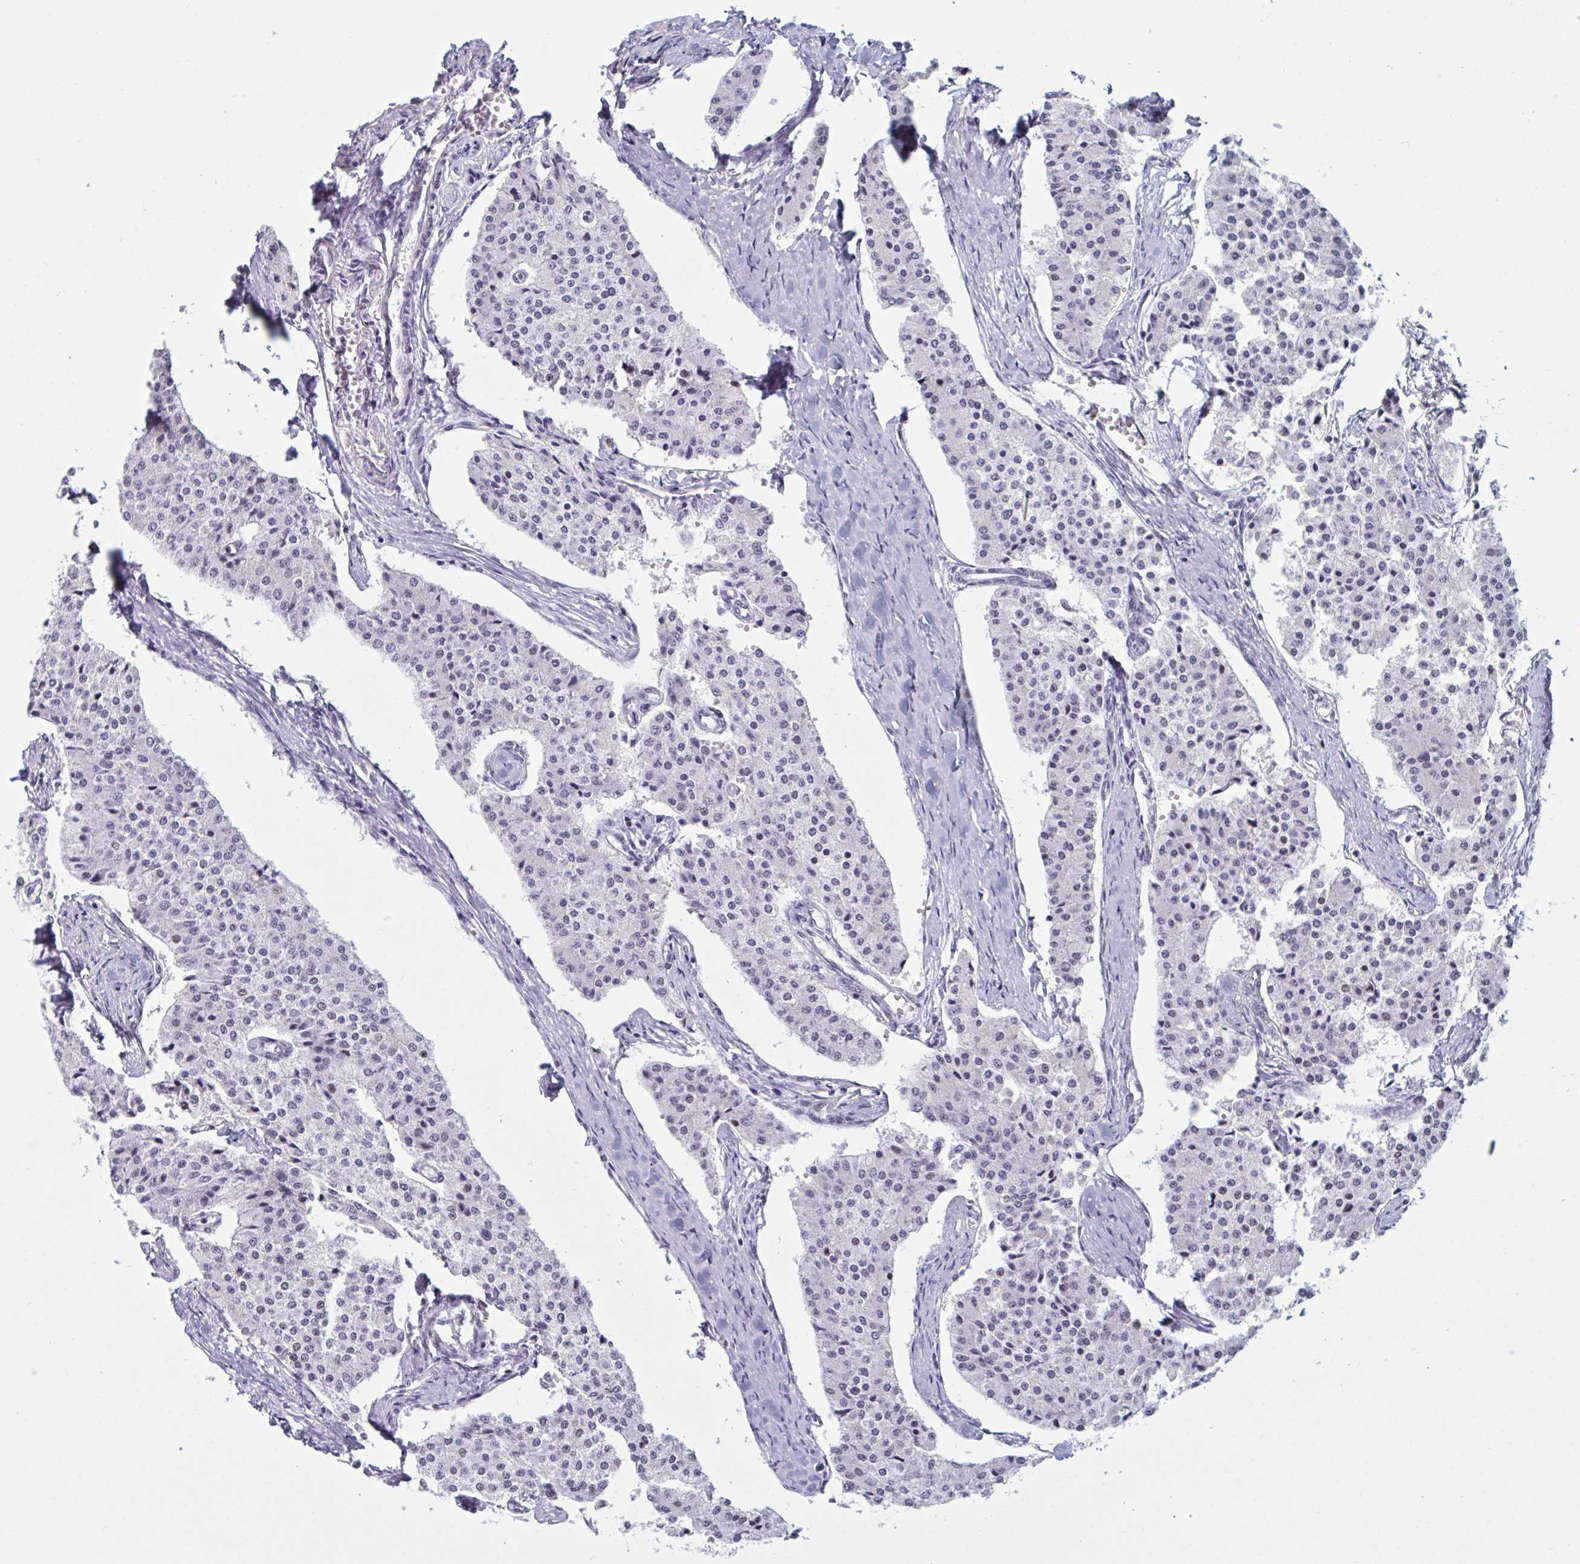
{"staining": {"intensity": "negative", "quantity": "none", "location": "none"}, "tissue": "carcinoid", "cell_type": "Tumor cells", "image_type": "cancer", "snomed": [{"axis": "morphology", "description": "Carcinoid, malignant, NOS"}, {"axis": "topography", "description": "Colon"}], "caption": "A photomicrograph of carcinoid (malignant) stained for a protein reveals no brown staining in tumor cells.", "gene": "HSD17B6", "patient": {"sex": "female", "age": 52}}